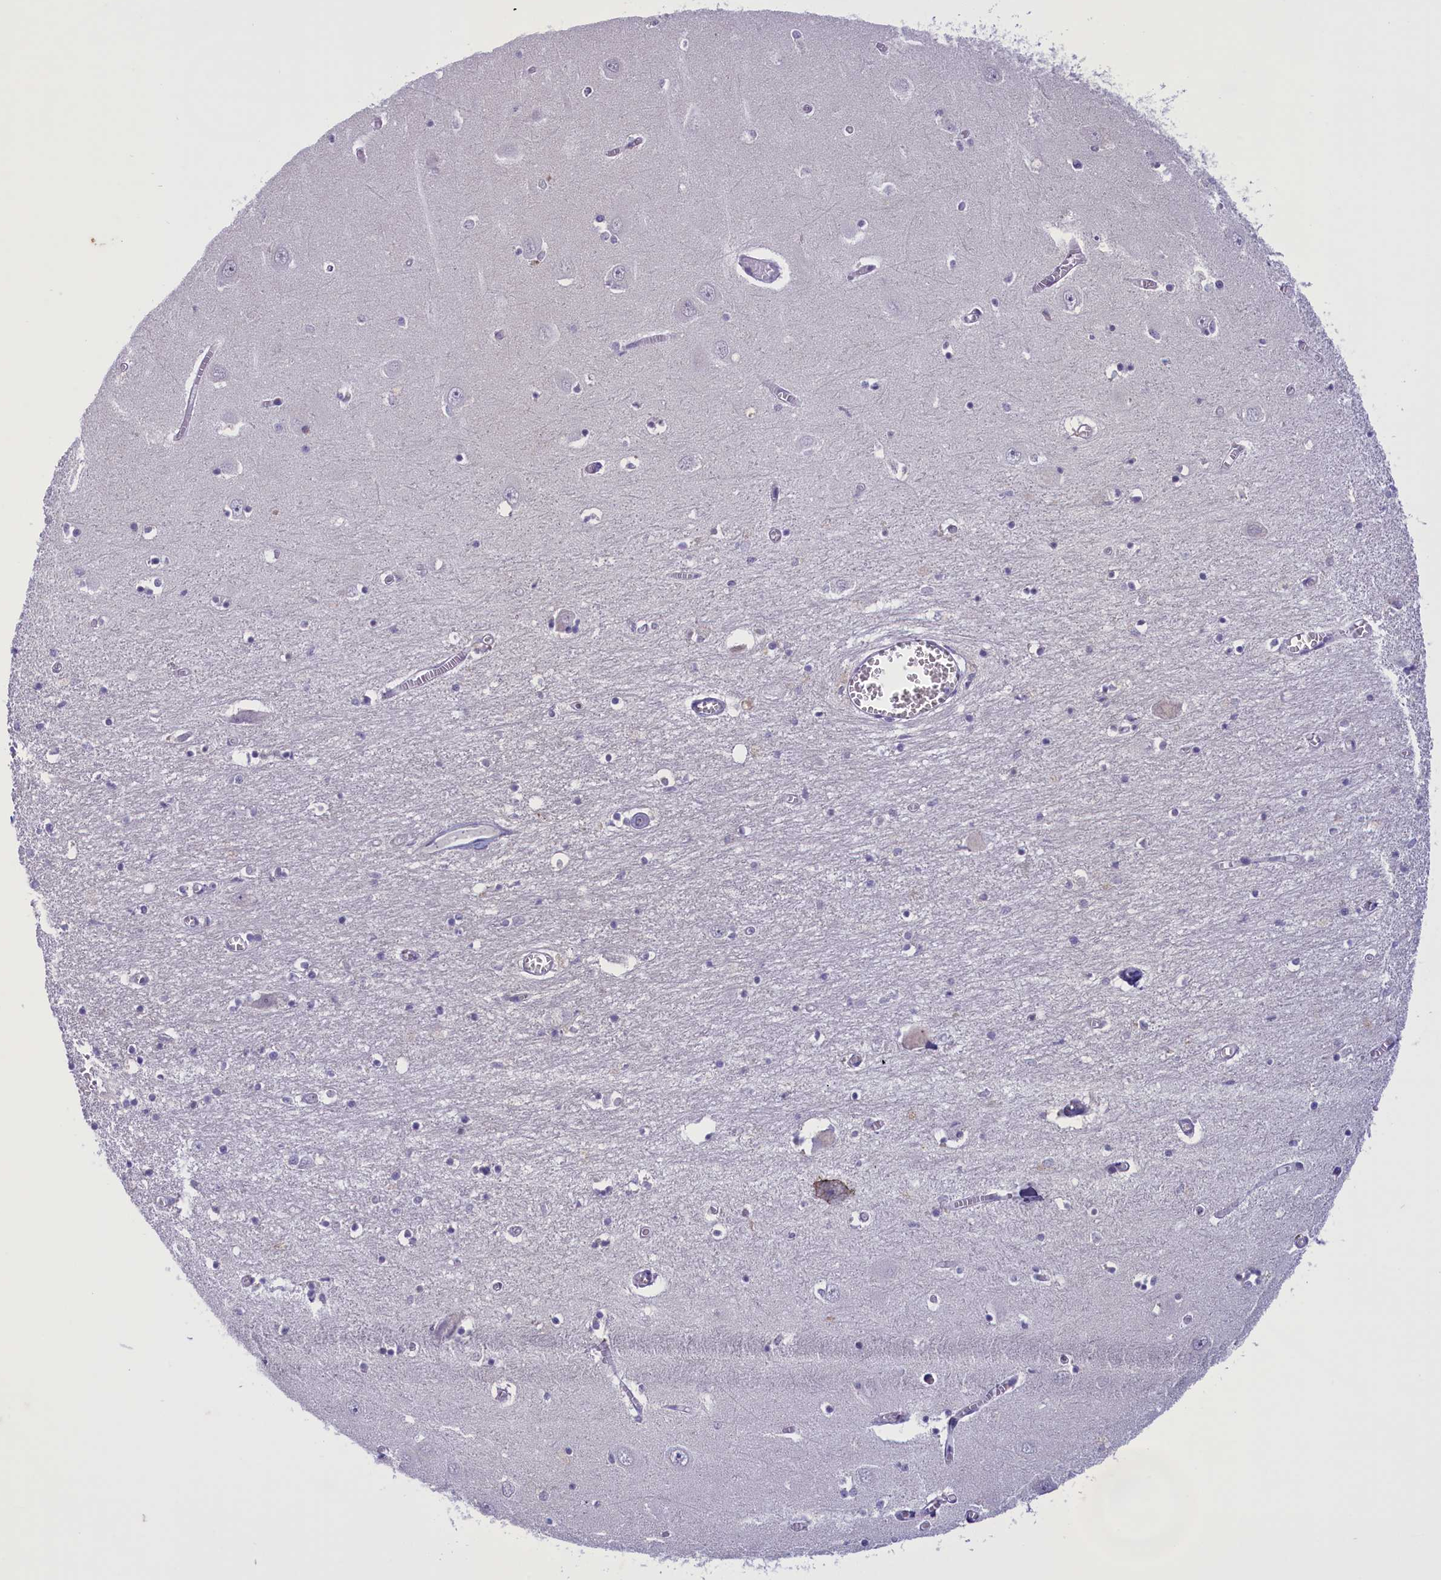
{"staining": {"intensity": "negative", "quantity": "none", "location": "none"}, "tissue": "hippocampus", "cell_type": "Glial cells", "image_type": "normal", "snomed": [{"axis": "morphology", "description": "Normal tissue, NOS"}, {"axis": "topography", "description": "Hippocampus"}], "caption": "Immunohistochemistry (IHC) histopathology image of unremarkable human hippocampus stained for a protein (brown), which demonstrates no staining in glial cells.", "gene": "ELOA2", "patient": {"sex": "male", "age": 70}}